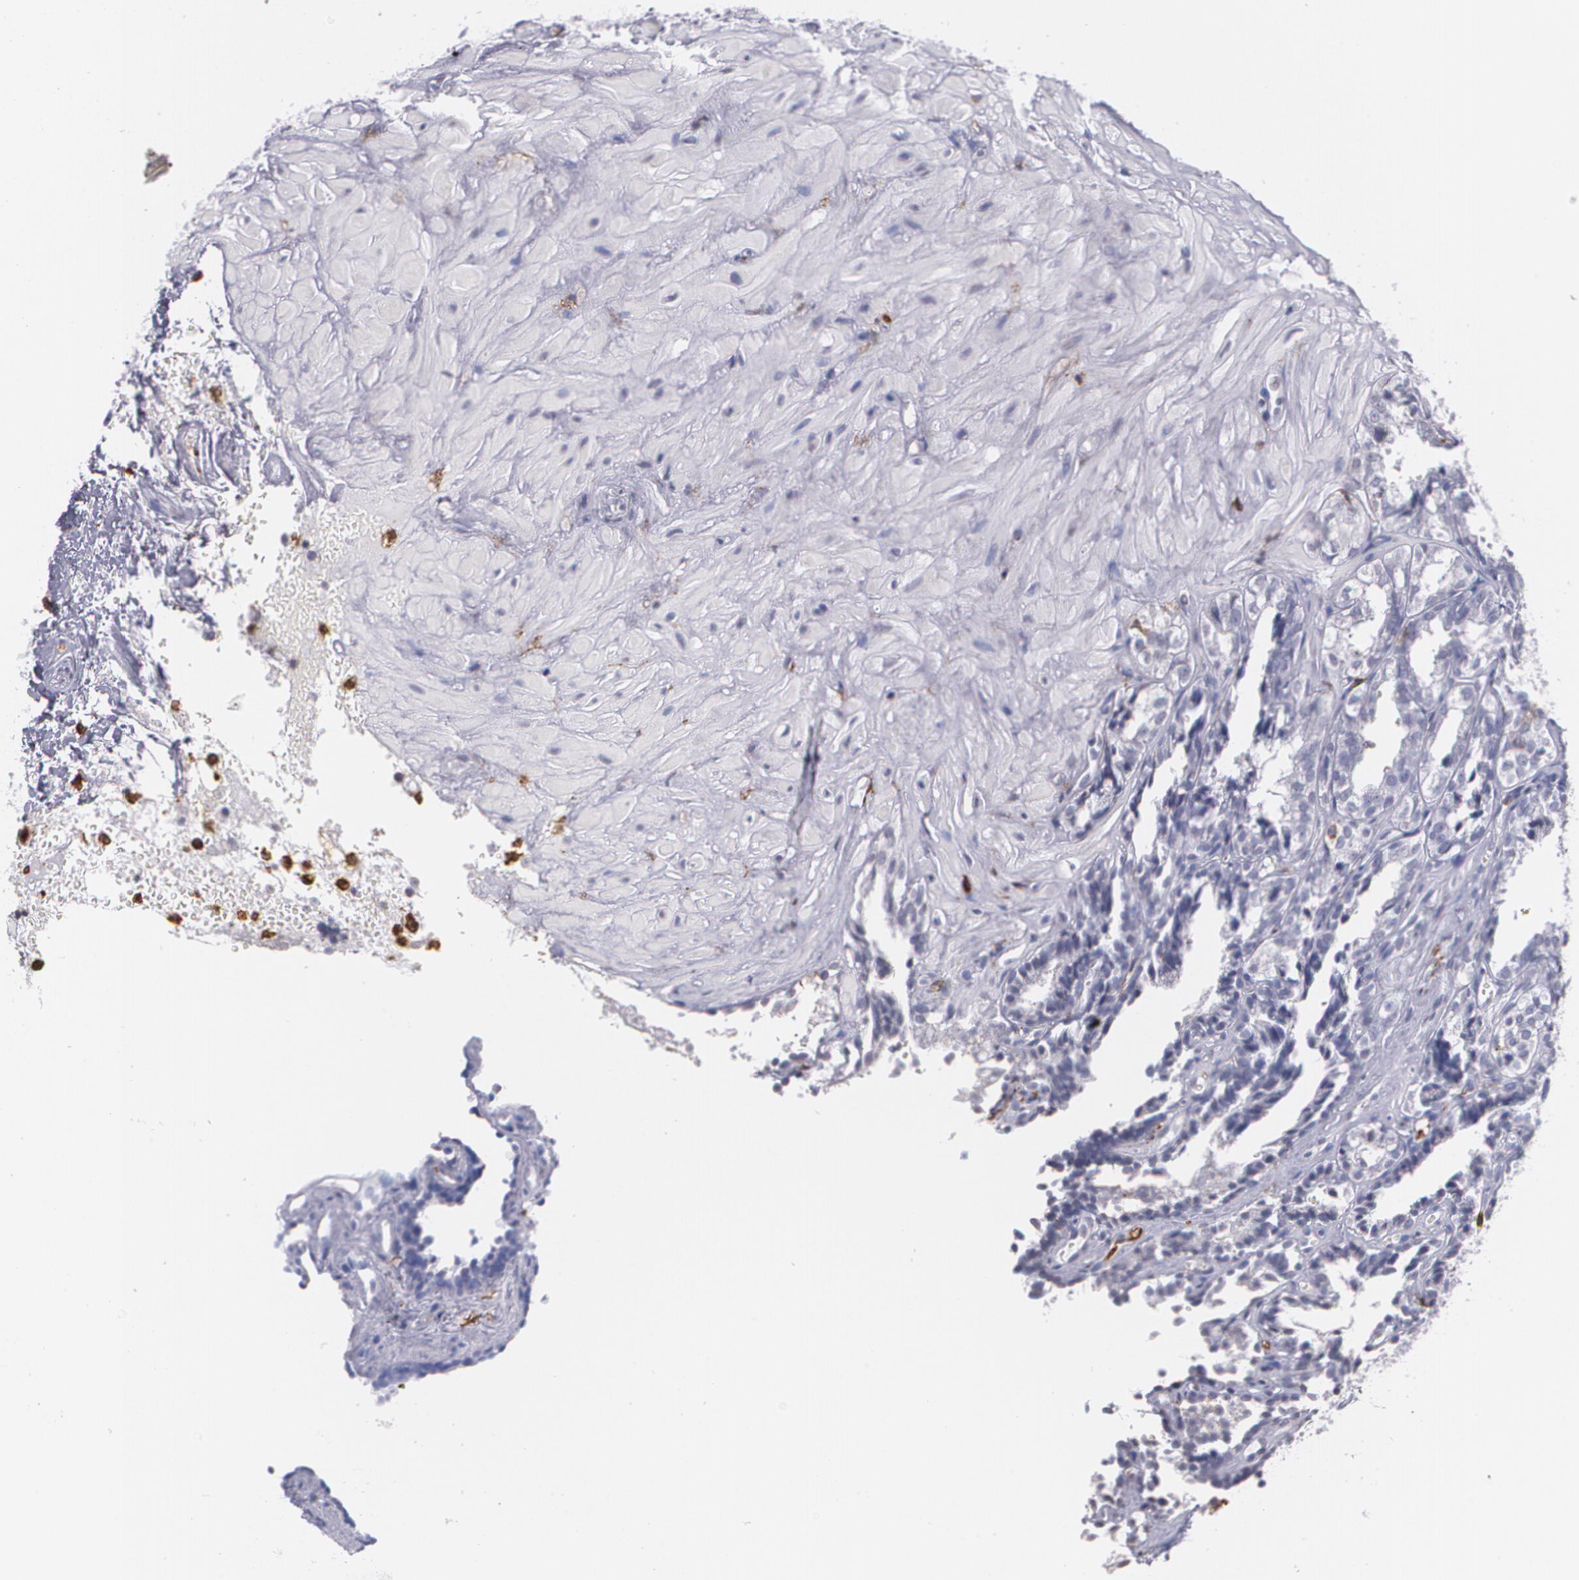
{"staining": {"intensity": "negative", "quantity": "none", "location": "none"}, "tissue": "seminal vesicle", "cell_type": "Glandular cells", "image_type": "normal", "snomed": [{"axis": "morphology", "description": "Normal tissue, NOS"}, {"axis": "topography", "description": "Seminal veicle"}], "caption": "Human seminal vesicle stained for a protein using immunohistochemistry (IHC) shows no expression in glandular cells.", "gene": "PTPRC", "patient": {"sex": "male", "age": 26}}